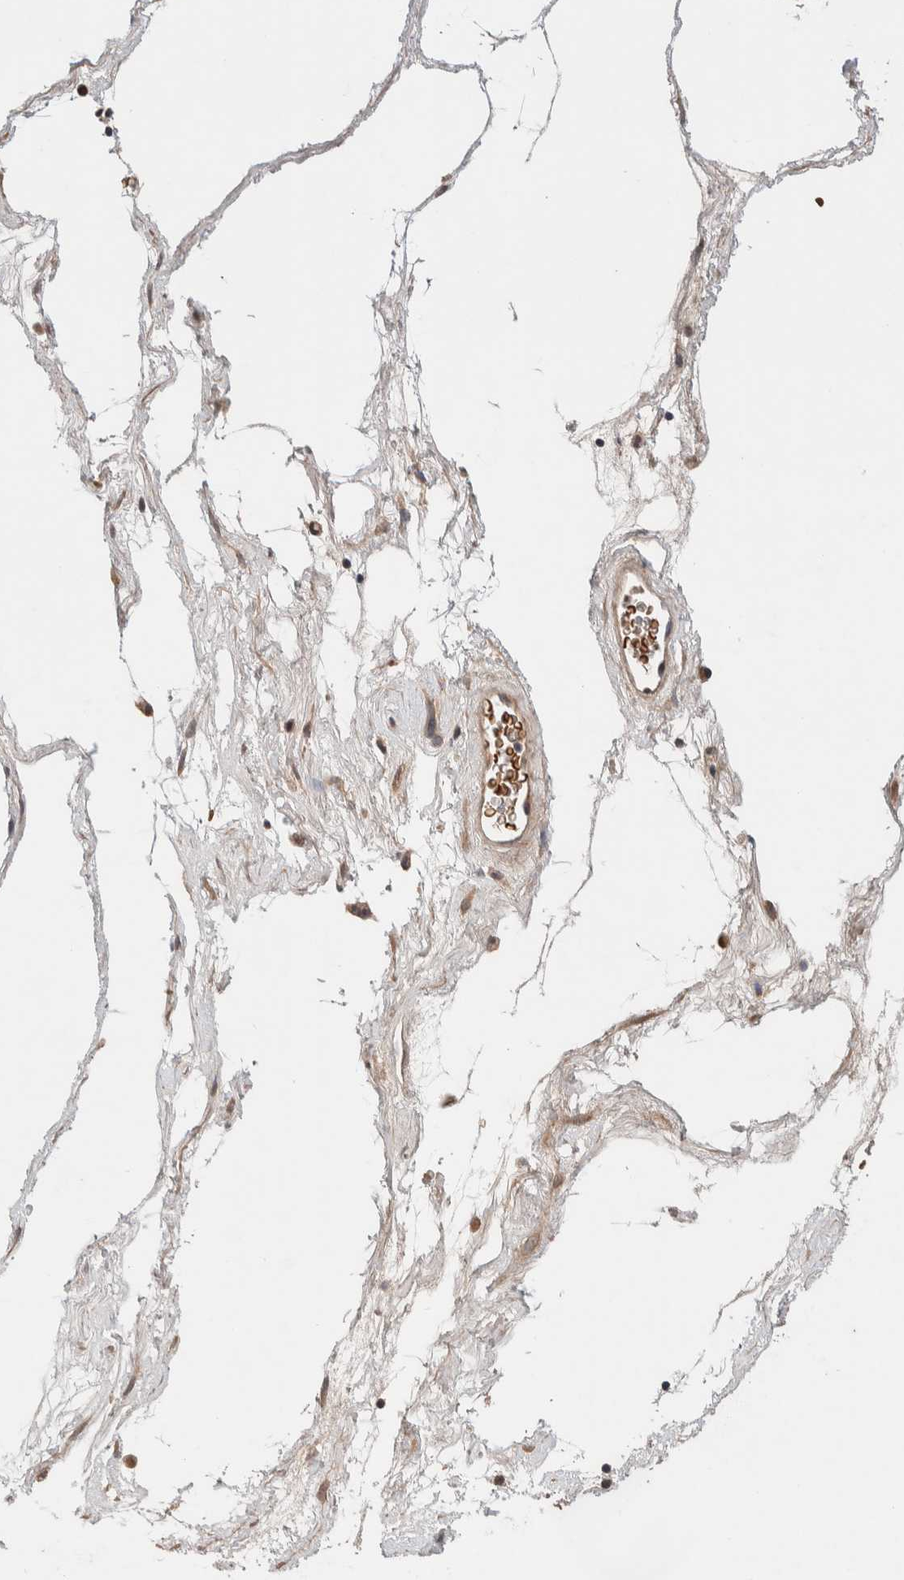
{"staining": {"intensity": "moderate", "quantity": ">75%", "location": "cytoplasmic/membranous"}, "tissue": "nasopharynx", "cell_type": "Respiratory epithelial cells", "image_type": "normal", "snomed": [{"axis": "morphology", "description": "Normal tissue, NOS"}, {"axis": "morphology", "description": "Inflammation, NOS"}, {"axis": "topography", "description": "Nasopharynx"}], "caption": "Nasopharynx stained with DAB immunohistochemistry (IHC) shows medium levels of moderate cytoplasmic/membranous staining in approximately >75% of respiratory epithelial cells.", "gene": "CASK", "patient": {"sex": "male", "age": 48}}